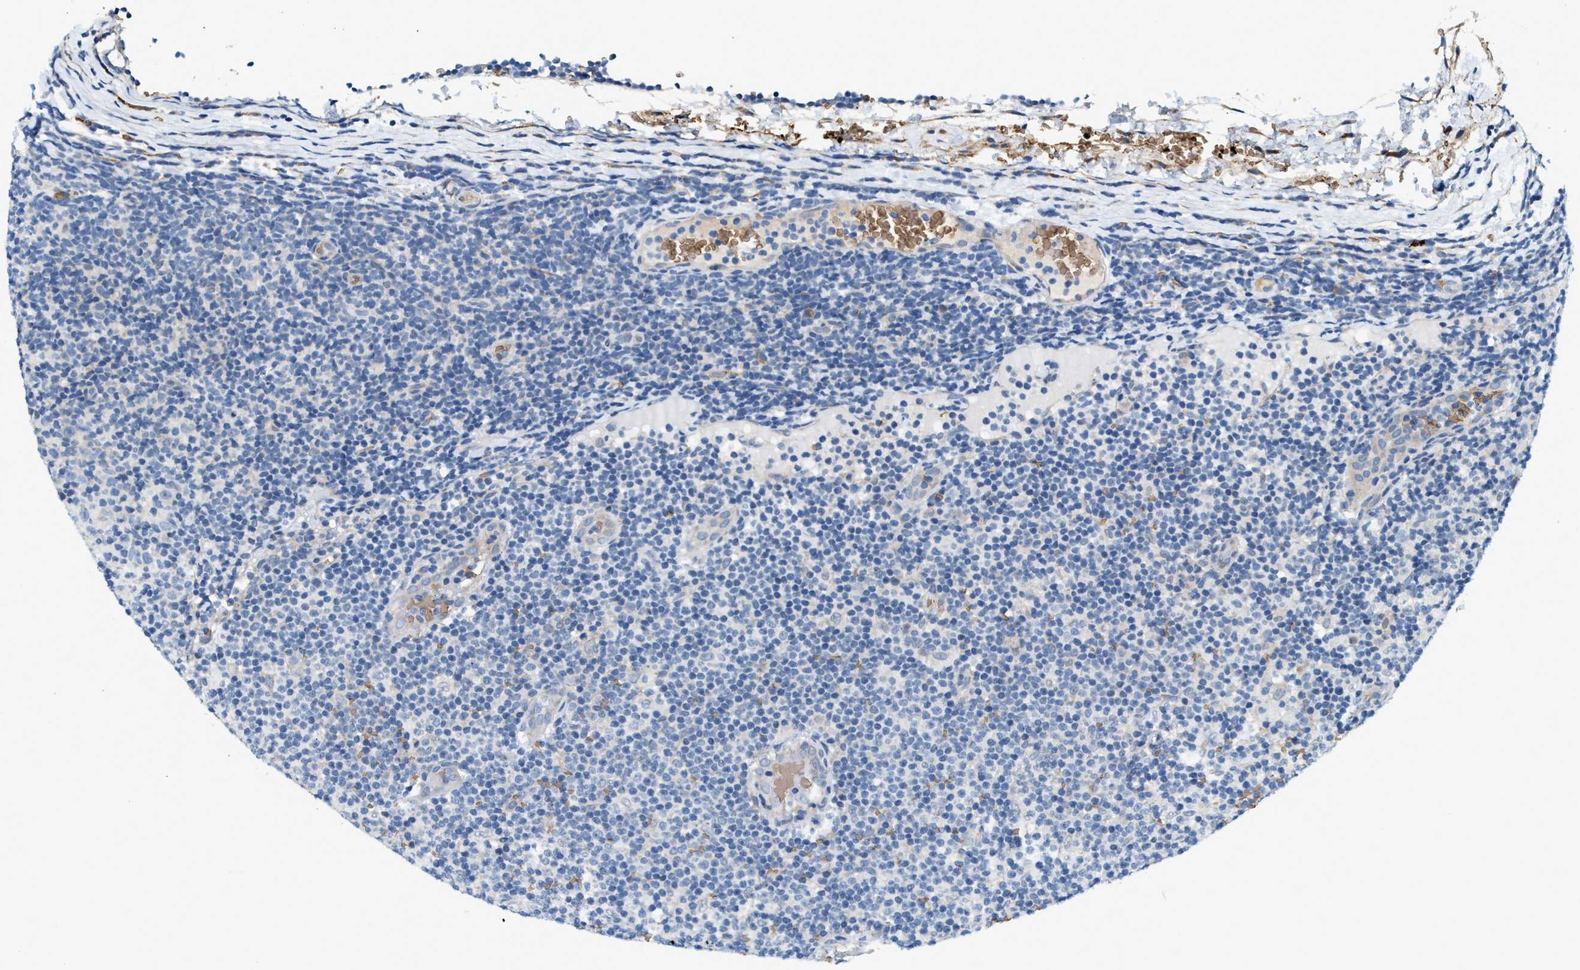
{"staining": {"intensity": "negative", "quantity": "none", "location": "none"}, "tissue": "lymphoma", "cell_type": "Tumor cells", "image_type": "cancer", "snomed": [{"axis": "morphology", "description": "Malignant lymphoma, non-Hodgkin's type, Low grade"}, {"axis": "topography", "description": "Lymph node"}], "caption": "Immunohistochemistry of human lymphoma exhibits no staining in tumor cells.", "gene": "CYTH2", "patient": {"sex": "male", "age": 83}}